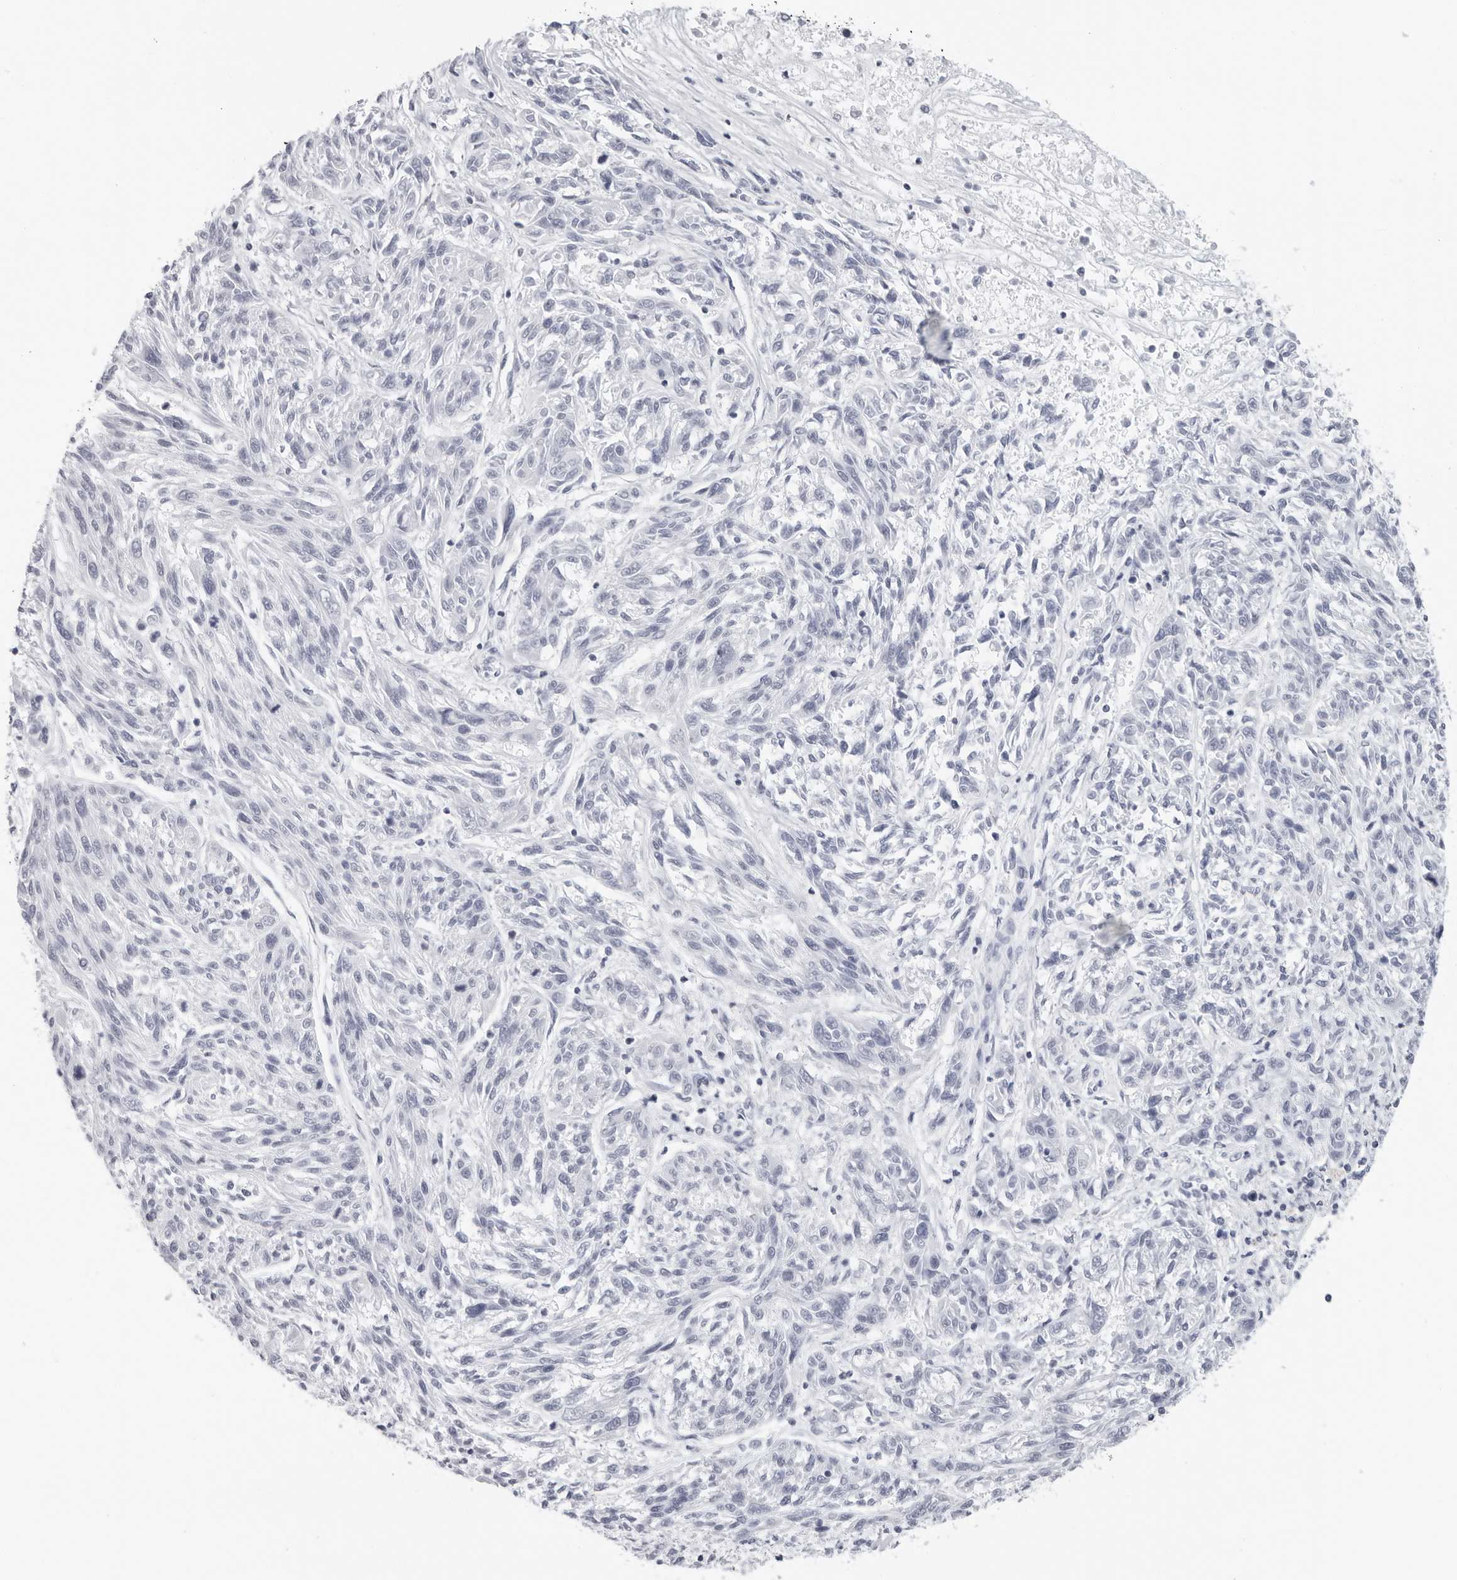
{"staining": {"intensity": "negative", "quantity": "none", "location": "none"}, "tissue": "melanoma", "cell_type": "Tumor cells", "image_type": "cancer", "snomed": [{"axis": "morphology", "description": "Malignant melanoma, NOS"}, {"axis": "topography", "description": "Skin"}], "caption": "Human melanoma stained for a protein using immunohistochemistry reveals no positivity in tumor cells.", "gene": "FLG2", "patient": {"sex": "male", "age": 53}}